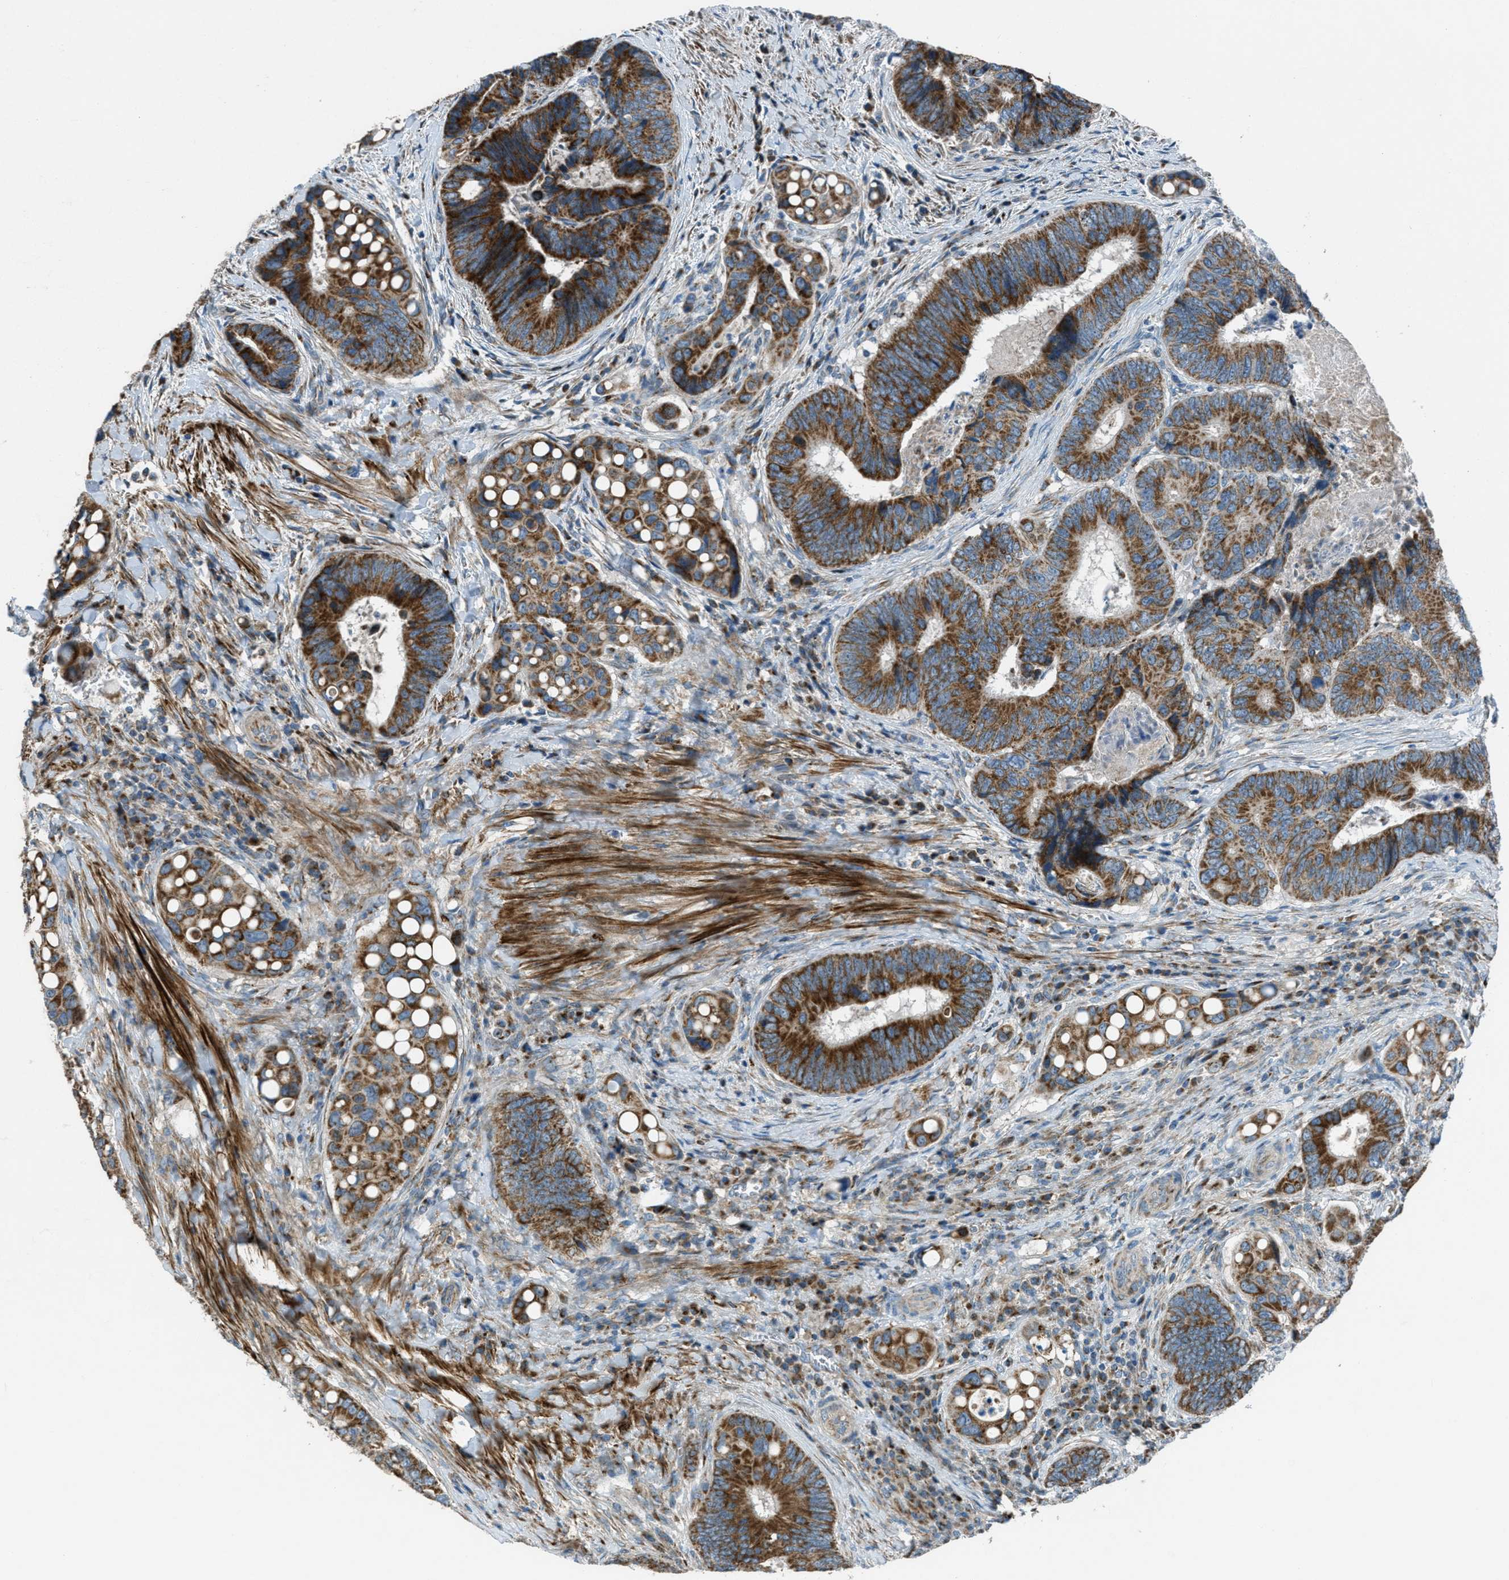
{"staining": {"intensity": "strong", "quantity": ">75%", "location": "cytoplasmic/membranous"}, "tissue": "colorectal cancer", "cell_type": "Tumor cells", "image_type": "cancer", "snomed": [{"axis": "morphology", "description": "Inflammation, NOS"}, {"axis": "morphology", "description": "Adenocarcinoma, NOS"}, {"axis": "topography", "description": "Colon"}], "caption": "Immunohistochemistry photomicrograph of neoplastic tissue: colorectal cancer (adenocarcinoma) stained using immunohistochemistry displays high levels of strong protein expression localized specifically in the cytoplasmic/membranous of tumor cells, appearing as a cytoplasmic/membranous brown color.", "gene": "BCKDK", "patient": {"sex": "male", "age": 72}}